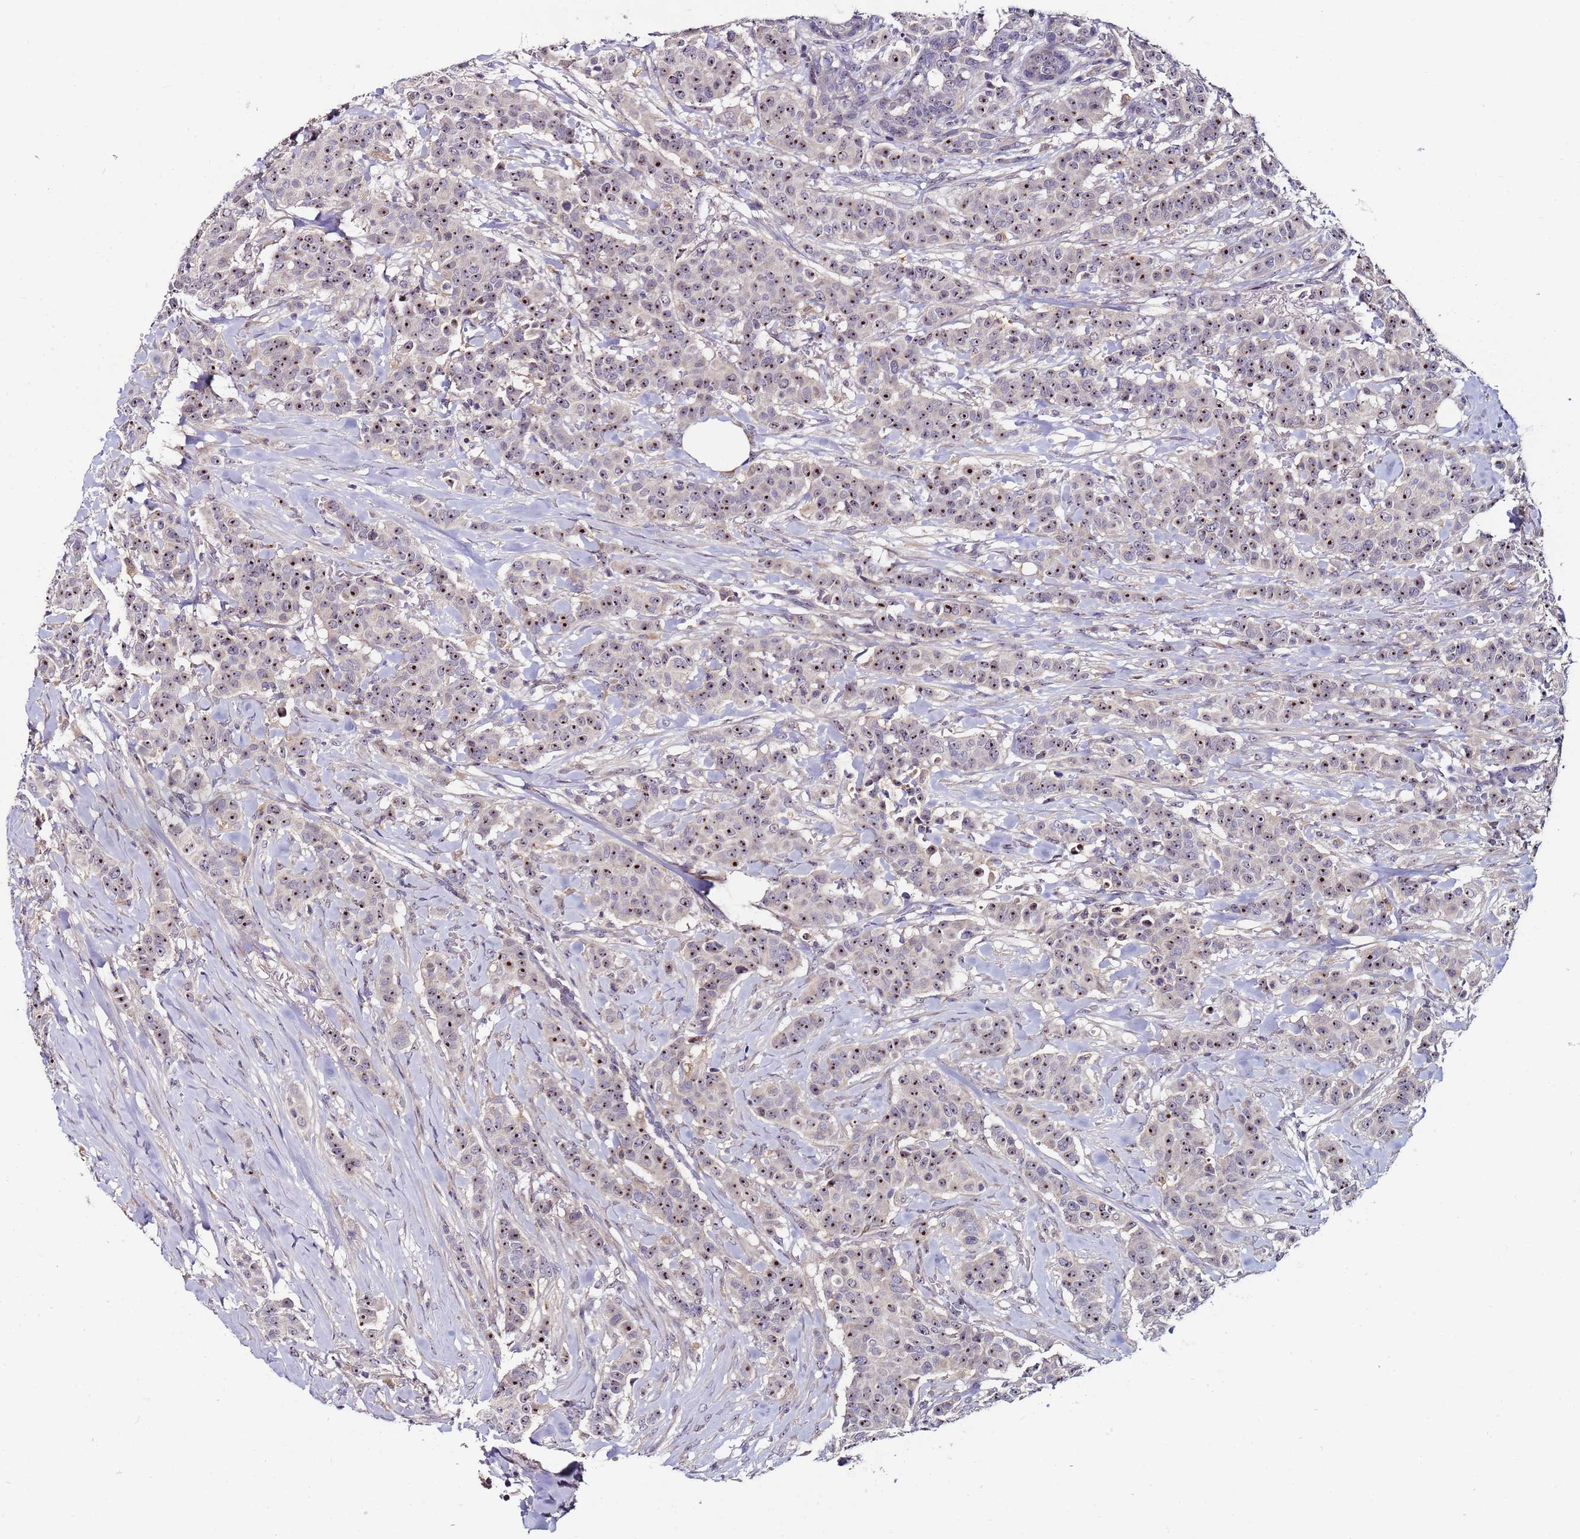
{"staining": {"intensity": "strong", "quantity": ">75%", "location": "nuclear"}, "tissue": "breast cancer", "cell_type": "Tumor cells", "image_type": "cancer", "snomed": [{"axis": "morphology", "description": "Duct carcinoma"}, {"axis": "topography", "description": "Breast"}], "caption": "Immunohistochemical staining of human breast infiltrating ductal carcinoma reveals strong nuclear protein positivity in approximately >75% of tumor cells. (DAB IHC with brightfield microscopy, high magnification).", "gene": "KRI1", "patient": {"sex": "female", "age": 40}}